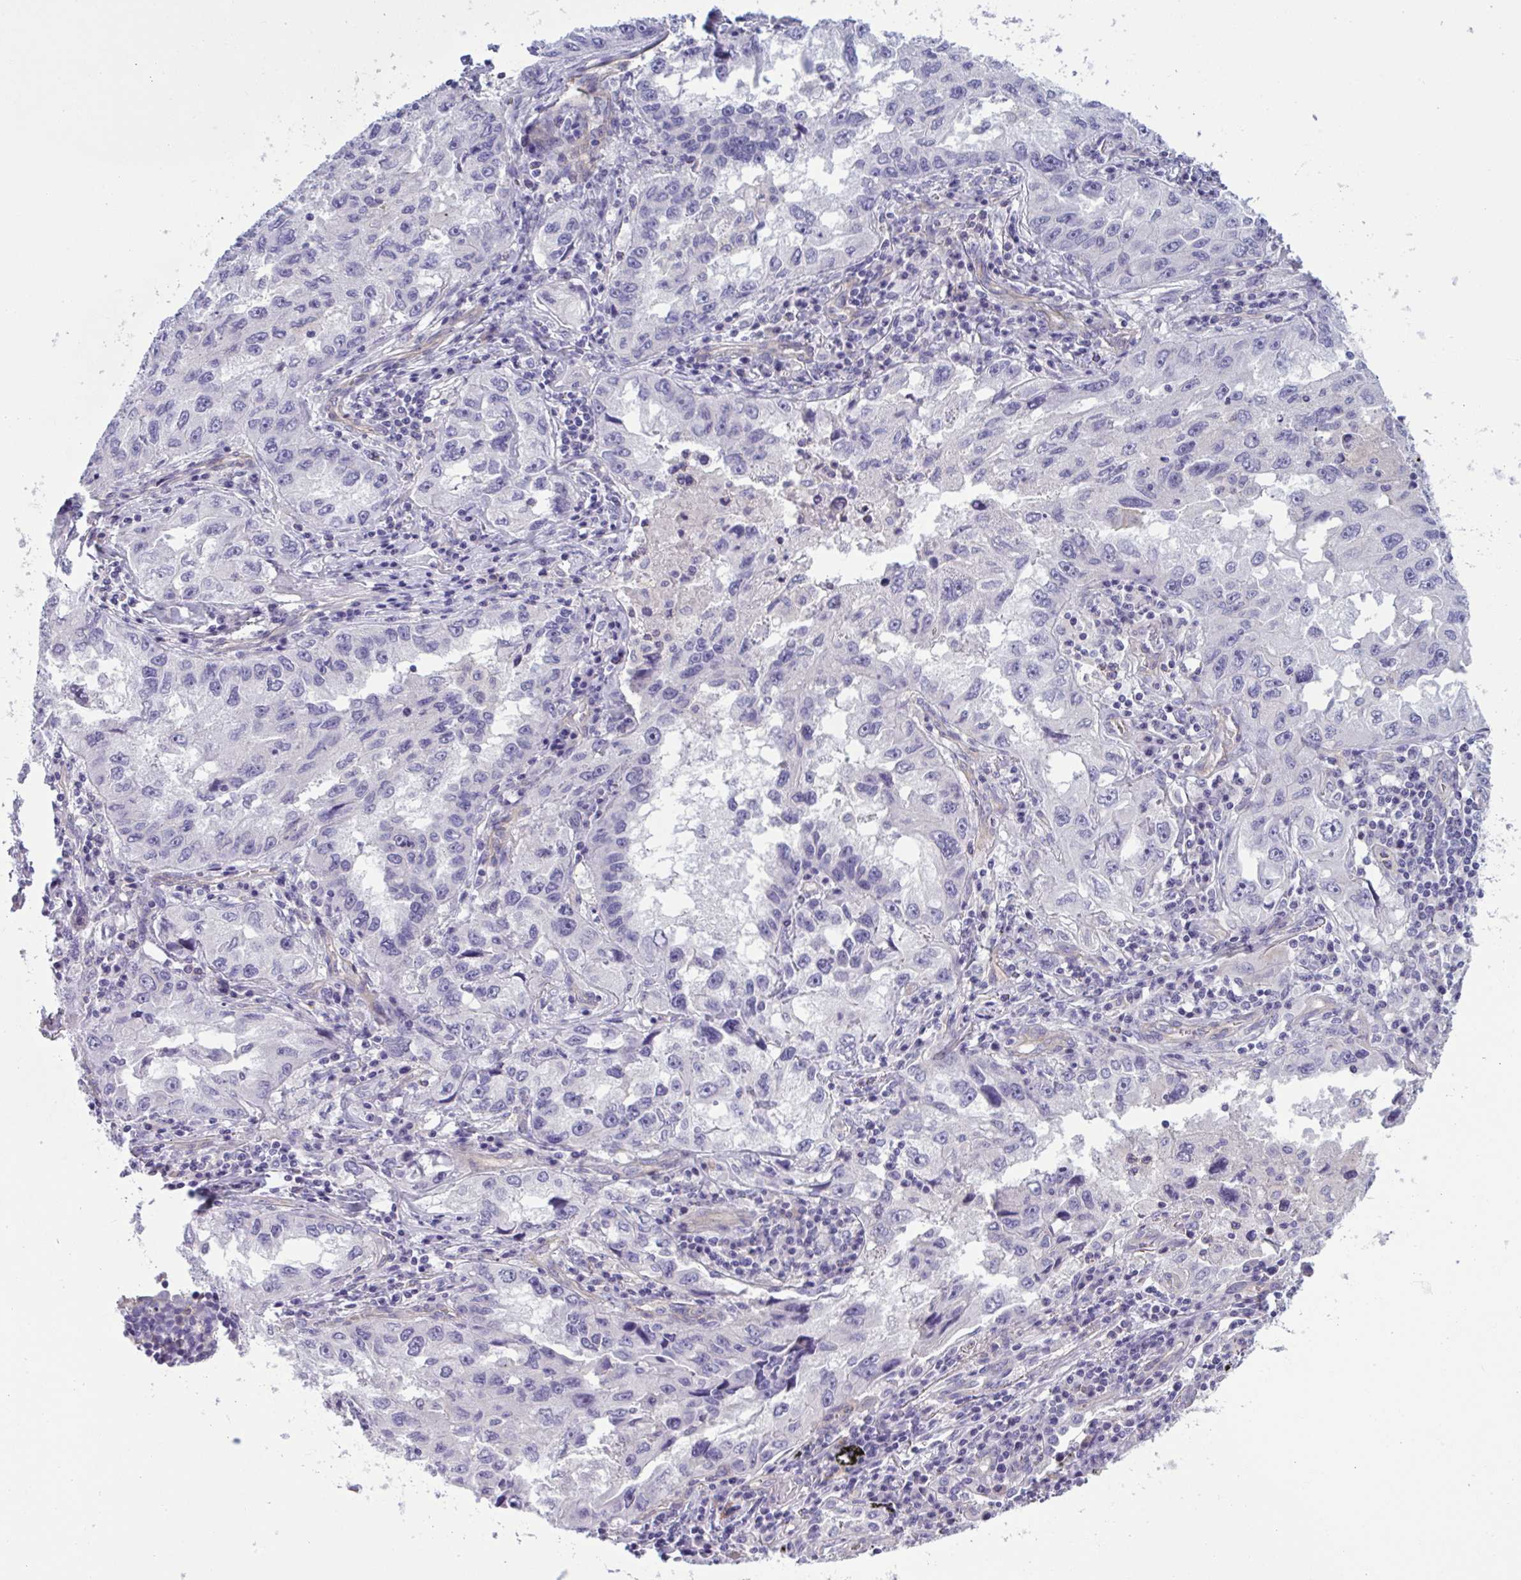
{"staining": {"intensity": "negative", "quantity": "none", "location": "none"}, "tissue": "lung cancer", "cell_type": "Tumor cells", "image_type": "cancer", "snomed": [{"axis": "morphology", "description": "Adenocarcinoma, NOS"}, {"axis": "topography", "description": "Lung"}], "caption": "An image of adenocarcinoma (lung) stained for a protein displays no brown staining in tumor cells.", "gene": "TTC7B", "patient": {"sex": "female", "age": 73}}